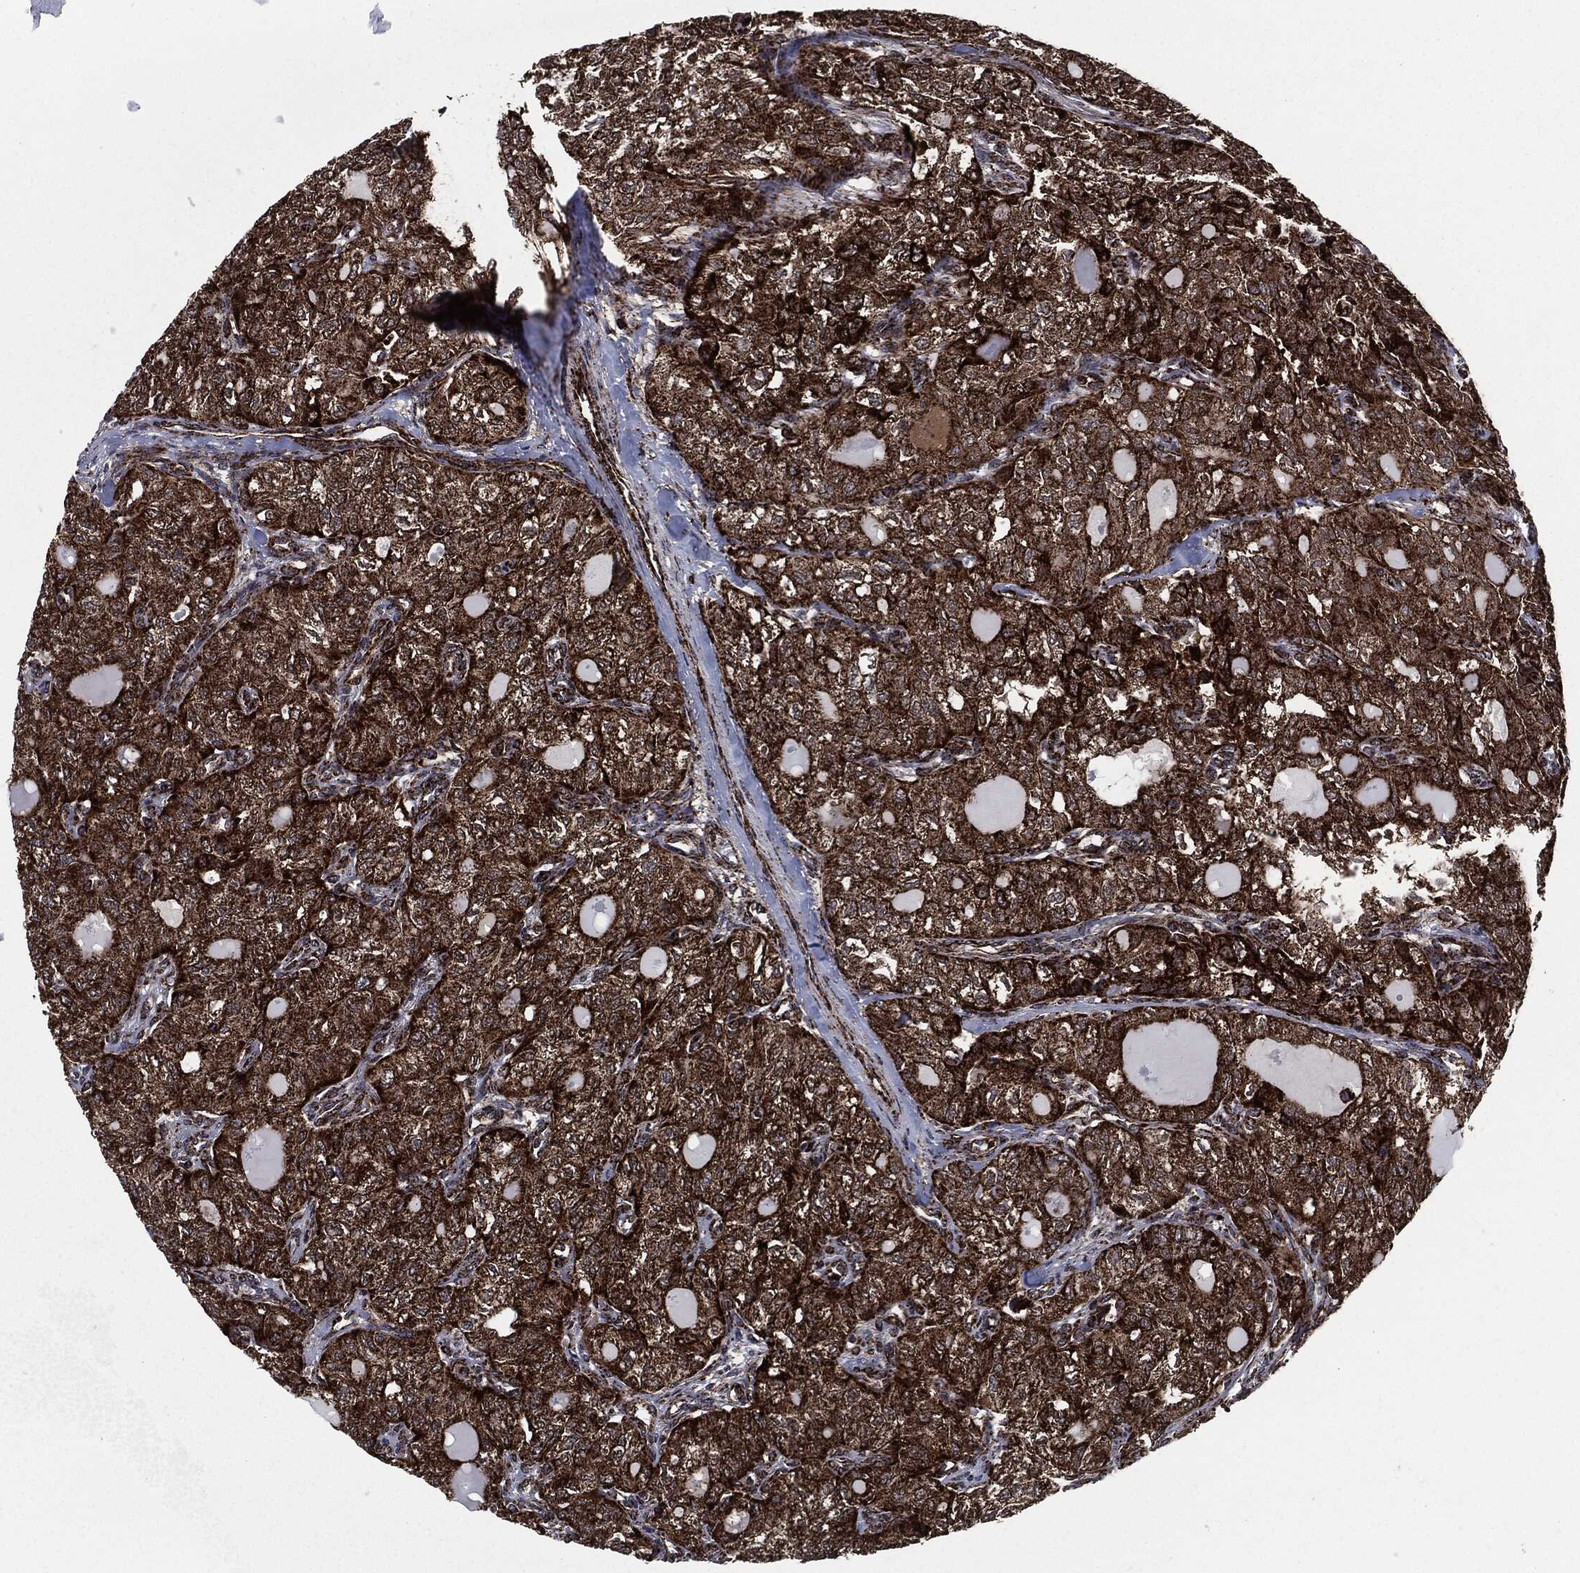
{"staining": {"intensity": "strong", "quantity": ">75%", "location": "cytoplasmic/membranous"}, "tissue": "thyroid cancer", "cell_type": "Tumor cells", "image_type": "cancer", "snomed": [{"axis": "morphology", "description": "Follicular adenoma carcinoma, NOS"}, {"axis": "topography", "description": "Thyroid gland"}], "caption": "Human thyroid cancer (follicular adenoma carcinoma) stained with a brown dye exhibits strong cytoplasmic/membranous positive expression in approximately >75% of tumor cells.", "gene": "FH", "patient": {"sex": "male", "age": 75}}